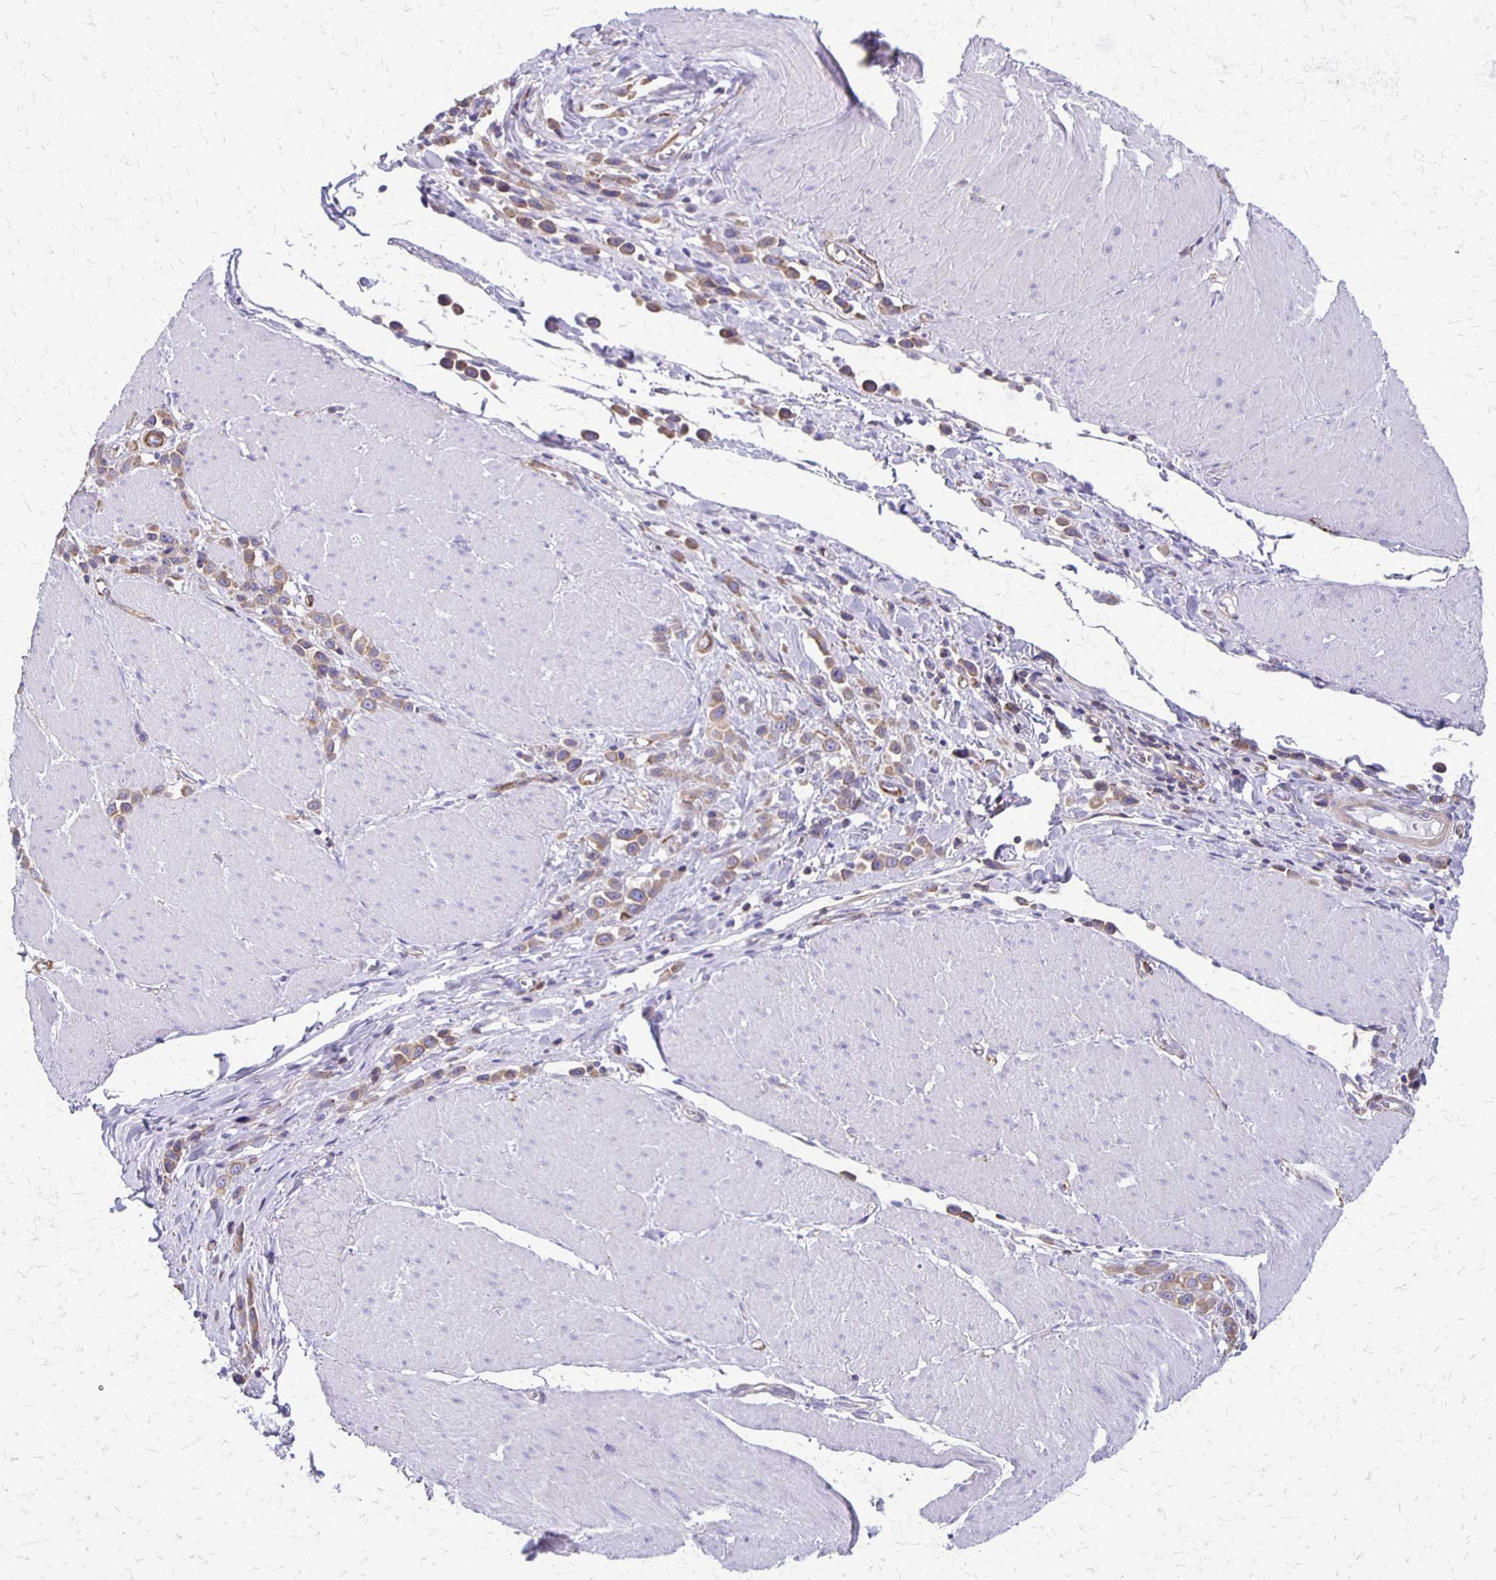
{"staining": {"intensity": "weak", "quantity": ">75%", "location": "cytoplasmic/membranous"}, "tissue": "stomach cancer", "cell_type": "Tumor cells", "image_type": "cancer", "snomed": [{"axis": "morphology", "description": "Adenocarcinoma, NOS"}, {"axis": "topography", "description": "Stomach"}], "caption": "This micrograph demonstrates immunohistochemistry staining of adenocarcinoma (stomach), with low weak cytoplasmic/membranous staining in approximately >75% of tumor cells.", "gene": "SEPTIN5", "patient": {"sex": "male", "age": 47}}